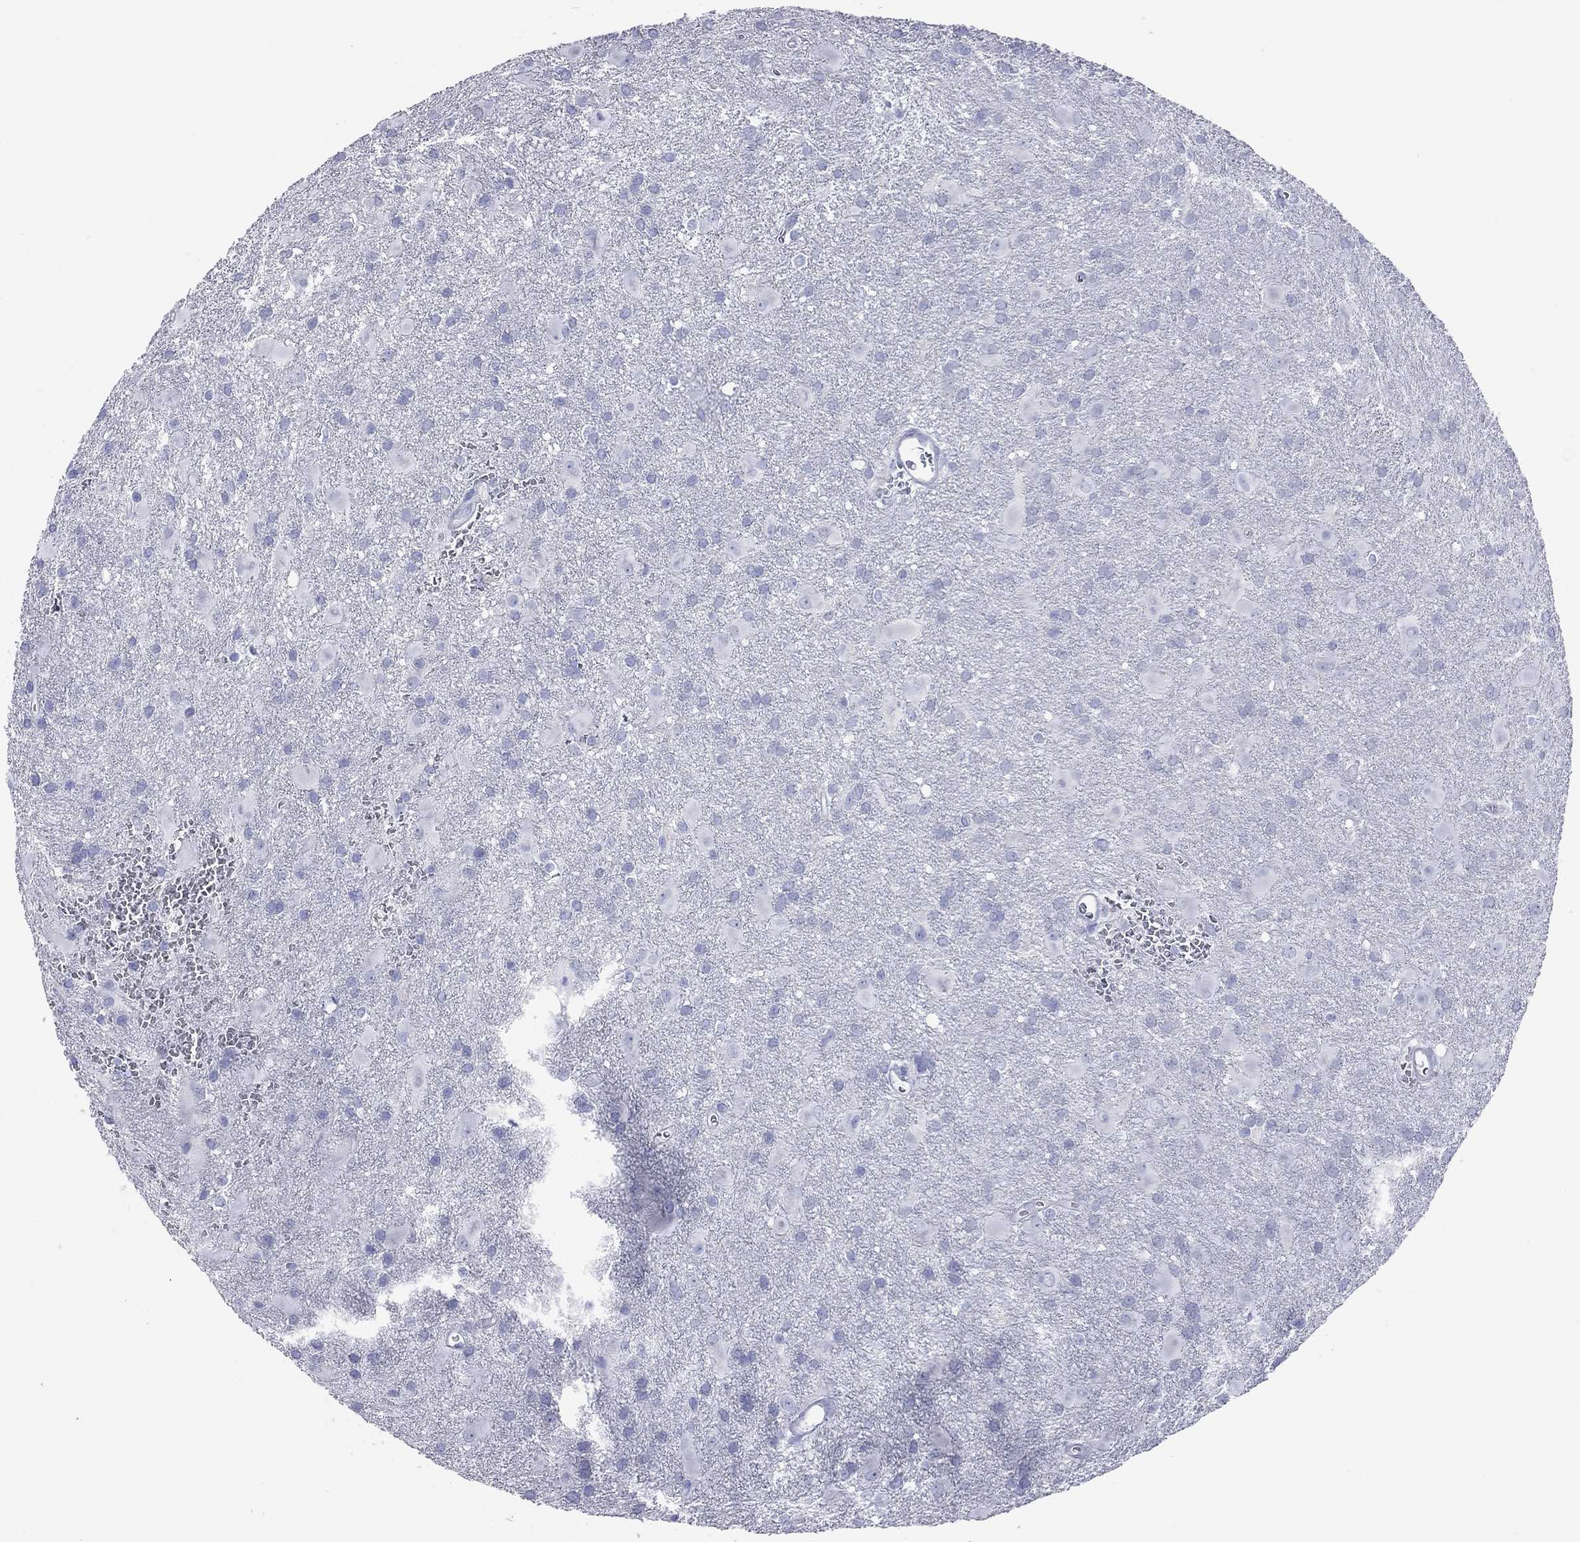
{"staining": {"intensity": "negative", "quantity": "none", "location": "none"}, "tissue": "glioma", "cell_type": "Tumor cells", "image_type": "cancer", "snomed": [{"axis": "morphology", "description": "Glioma, malignant, Low grade"}, {"axis": "topography", "description": "Brain"}], "caption": "Malignant glioma (low-grade) was stained to show a protein in brown. There is no significant positivity in tumor cells.", "gene": "VSIG10", "patient": {"sex": "male", "age": 58}}